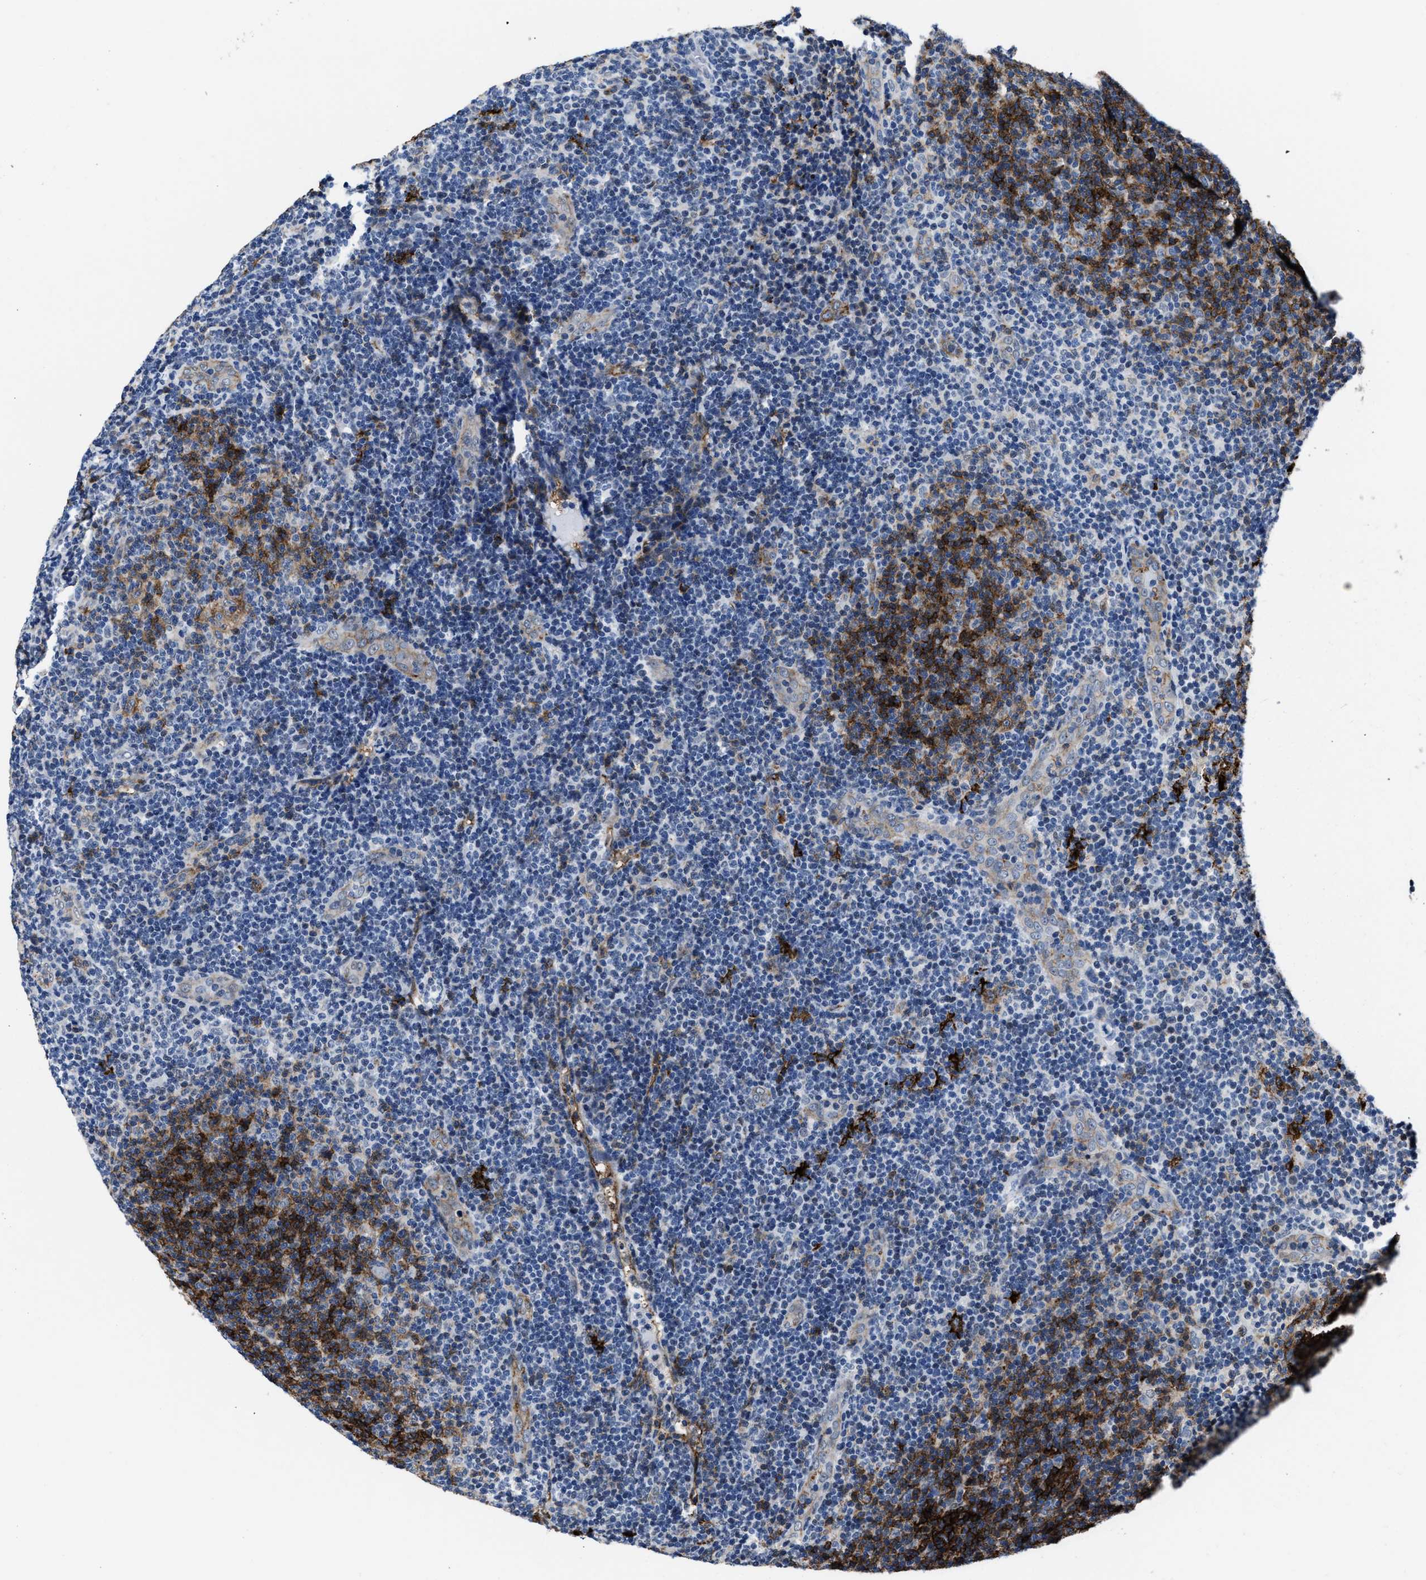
{"staining": {"intensity": "strong", "quantity": "25%-75%", "location": "cytoplasmic/membranous"}, "tissue": "lymphoma", "cell_type": "Tumor cells", "image_type": "cancer", "snomed": [{"axis": "morphology", "description": "Malignant lymphoma, non-Hodgkin's type, Low grade"}, {"axis": "topography", "description": "Lymph node"}], "caption": "This is a photomicrograph of immunohistochemistry (IHC) staining of malignant lymphoma, non-Hodgkin's type (low-grade), which shows strong expression in the cytoplasmic/membranous of tumor cells.", "gene": "MARCKSL1", "patient": {"sex": "male", "age": 83}}